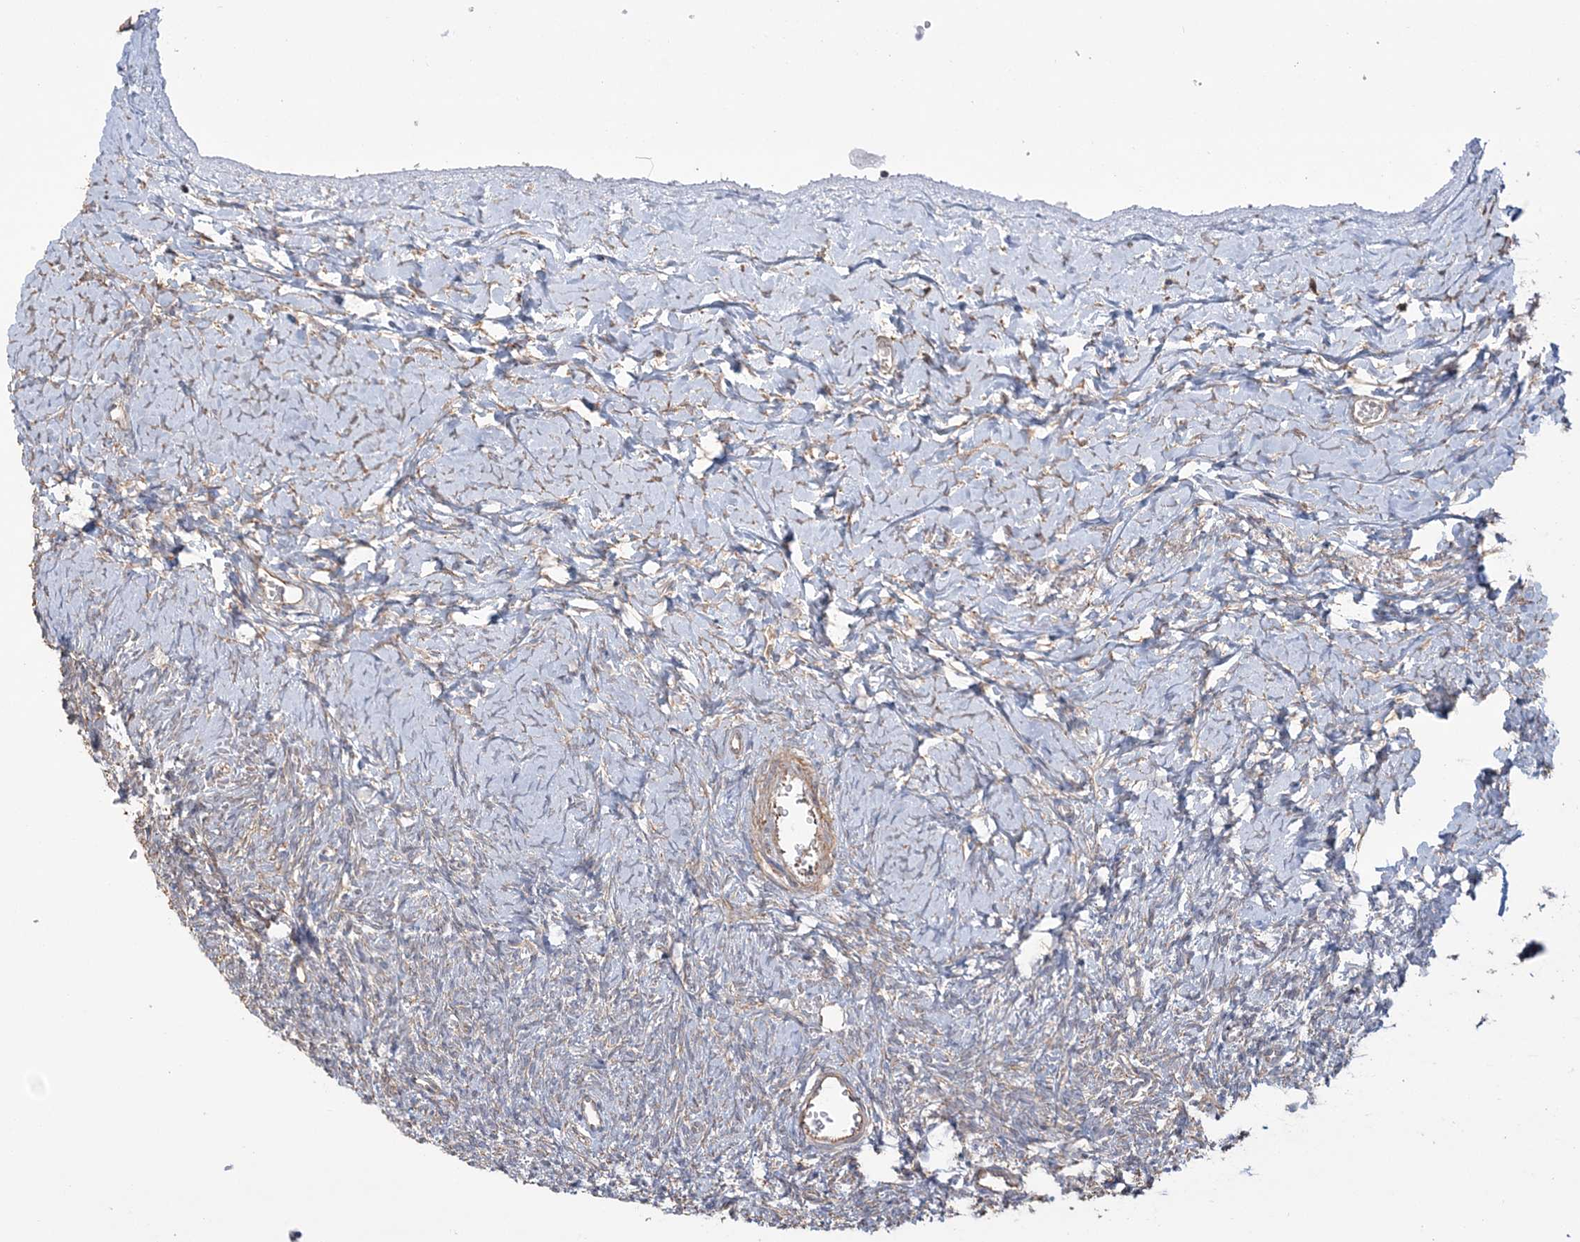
{"staining": {"intensity": "negative", "quantity": "none", "location": "none"}, "tissue": "ovary", "cell_type": "Follicle cells", "image_type": "normal", "snomed": [{"axis": "morphology", "description": "Normal tissue, NOS"}, {"axis": "morphology", "description": "Developmental malformation"}, {"axis": "topography", "description": "Ovary"}], "caption": "This photomicrograph is of unremarkable ovary stained with immunohistochemistry (IHC) to label a protein in brown with the nuclei are counter-stained blue. There is no staining in follicle cells. (DAB immunohistochemistry (IHC) visualized using brightfield microscopy, high magnification).", "gene": "ZNF821", "patient": {"sex": "female", "age": 39}}